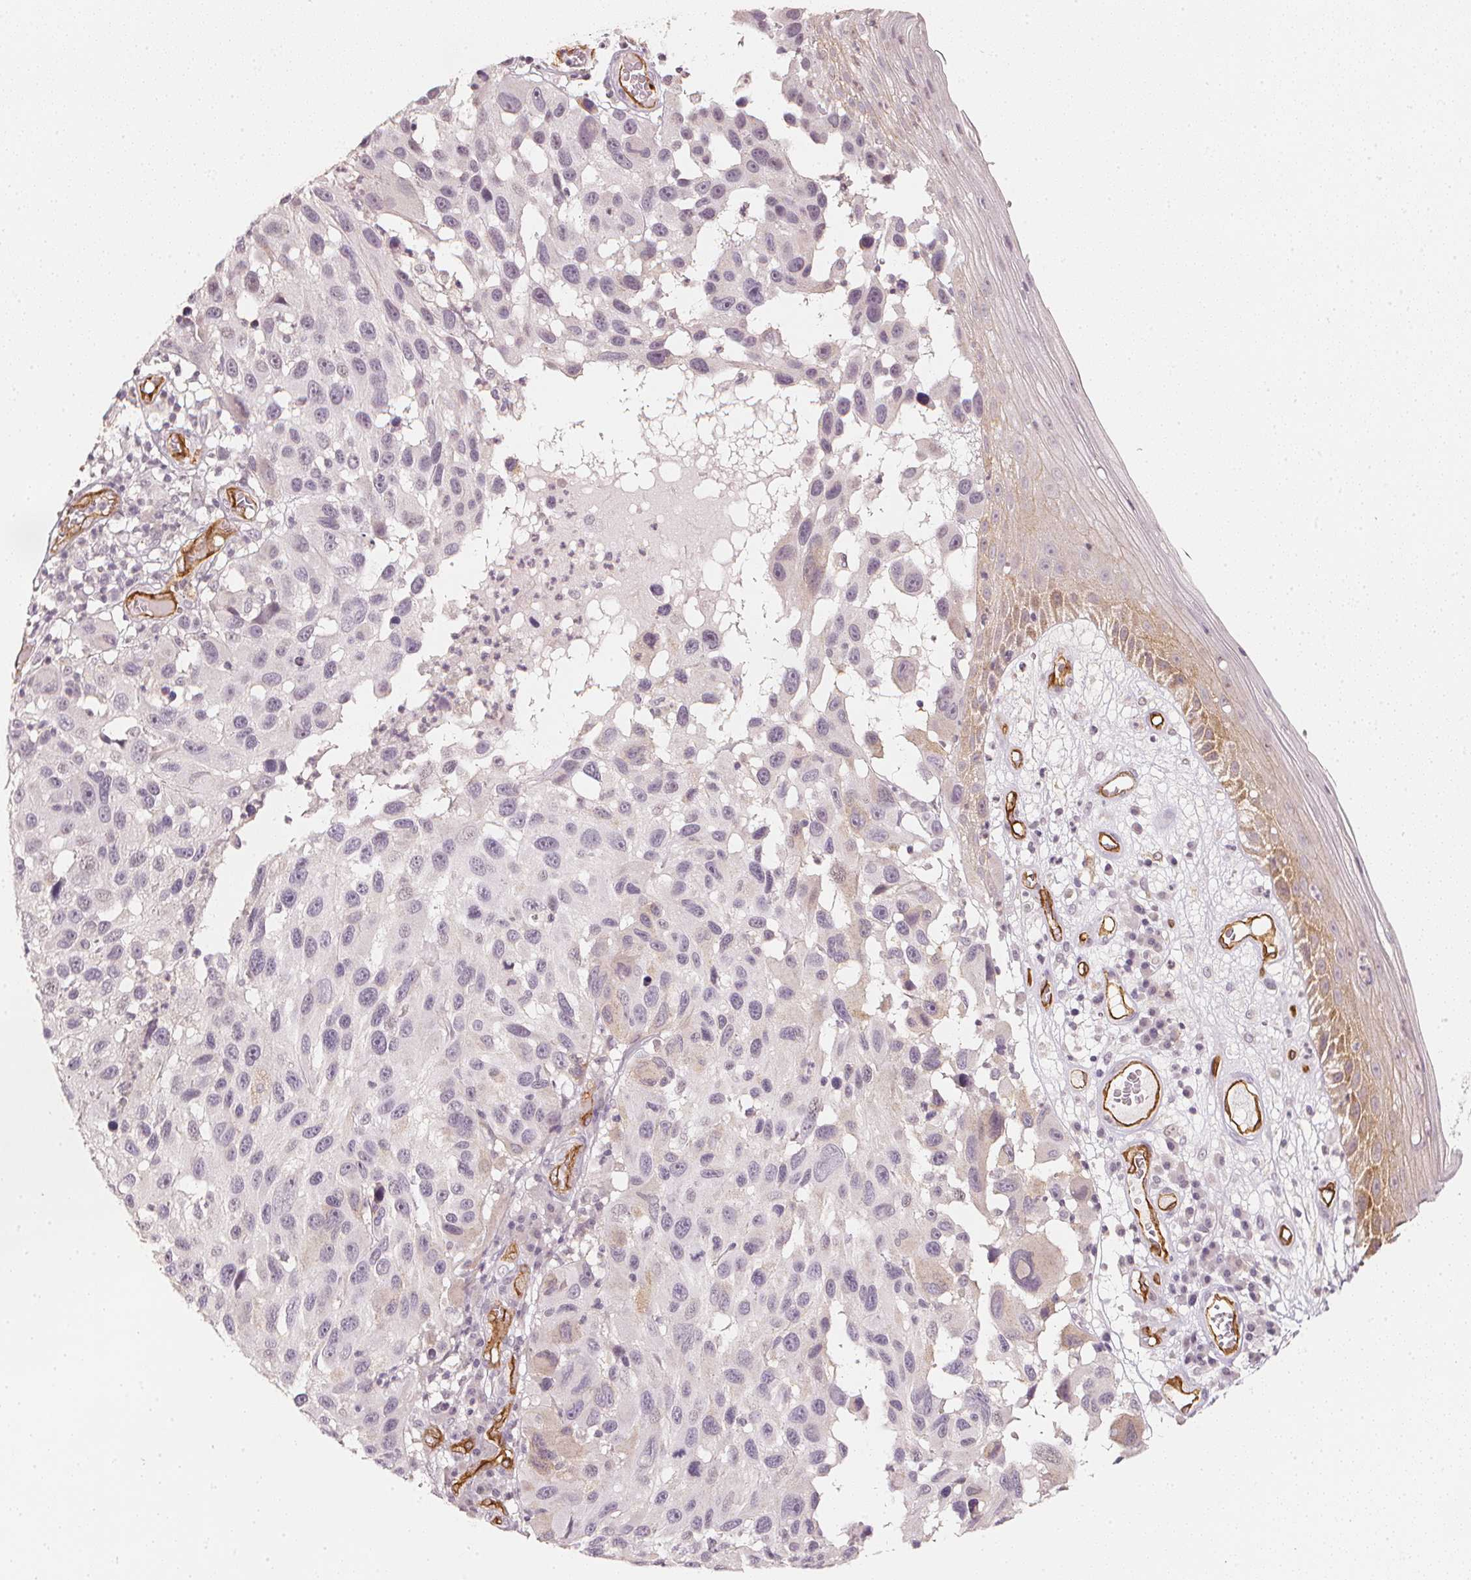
{"staining": {"intensity": "negative", "quantity": "none", "location": "none"}, "tissue": "melanoma", "cell_type": "Tumor cells", "image_type": "cancer", "snomed": [{"axis": "morphology", "description": "Malignant melanoma, NOS"}, {"axis": "topography", "description": "Skin"}], "caption": "IHC image of neoplastic tissue: human malignant melanoma stained with DAB exhibits no significant protein staining in tumor cells.", "gene": "CIB1", "patient": {"sex": "male", "age": 53}}